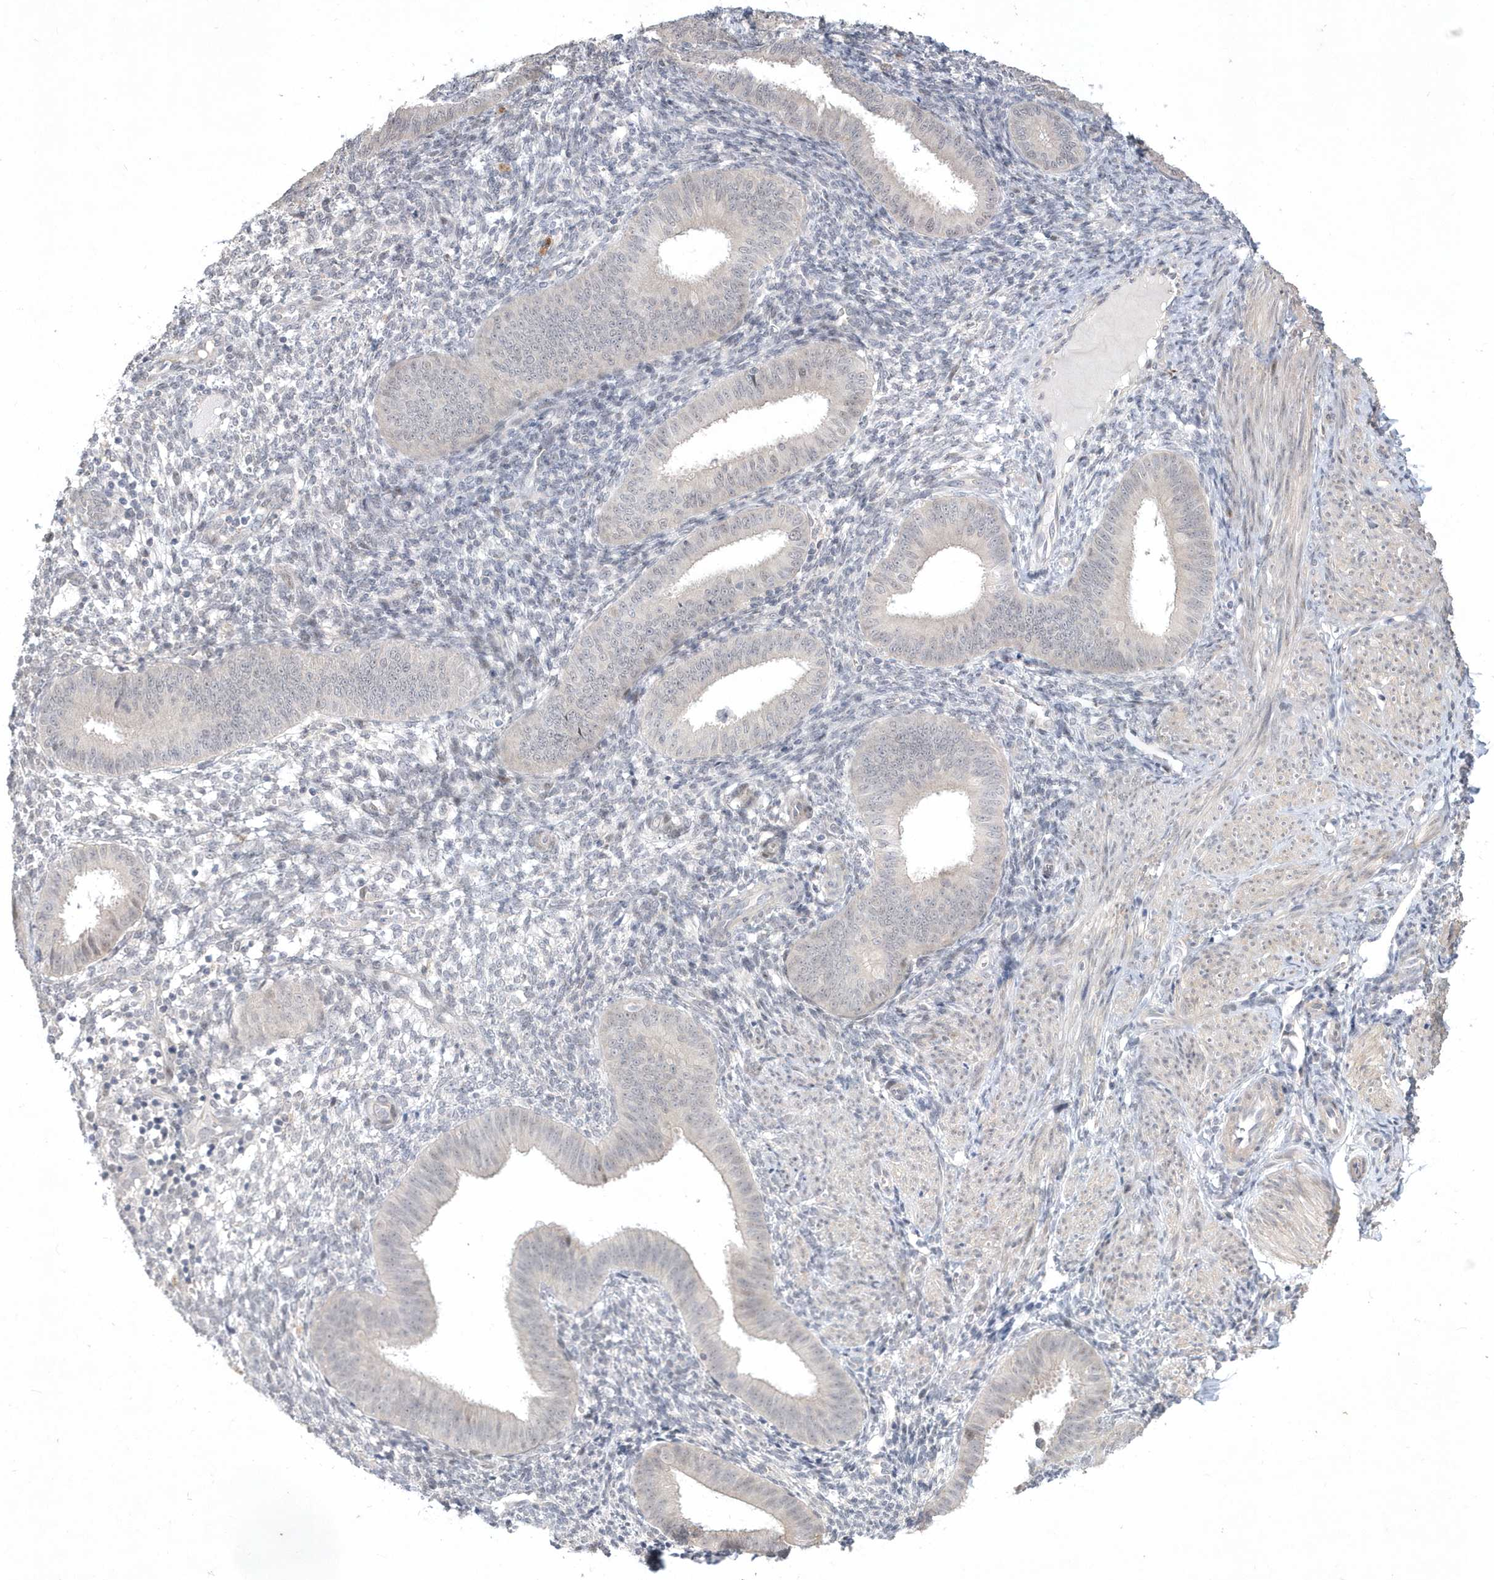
{"staining": {"intensity": "negative", "quantity": "none", "location": "none"}, "tissue": "endometrium", "cell_type": "Cells in endometrial stroma", "image_type": "normal", "snomed": [{"axis": "morphology", "description": "Normal tissue, NOS"}, {"axis": "topography", "description": "Uterus"}, {"axis": "topography", "description": "Endometrium"}], "caption": "This is an IHC photomicrograph of benign endometrium. There is no staining in cells in endometrial stroma.", "gene": "TSPEAR", "patient": {"sex": "female", "age": 48}}